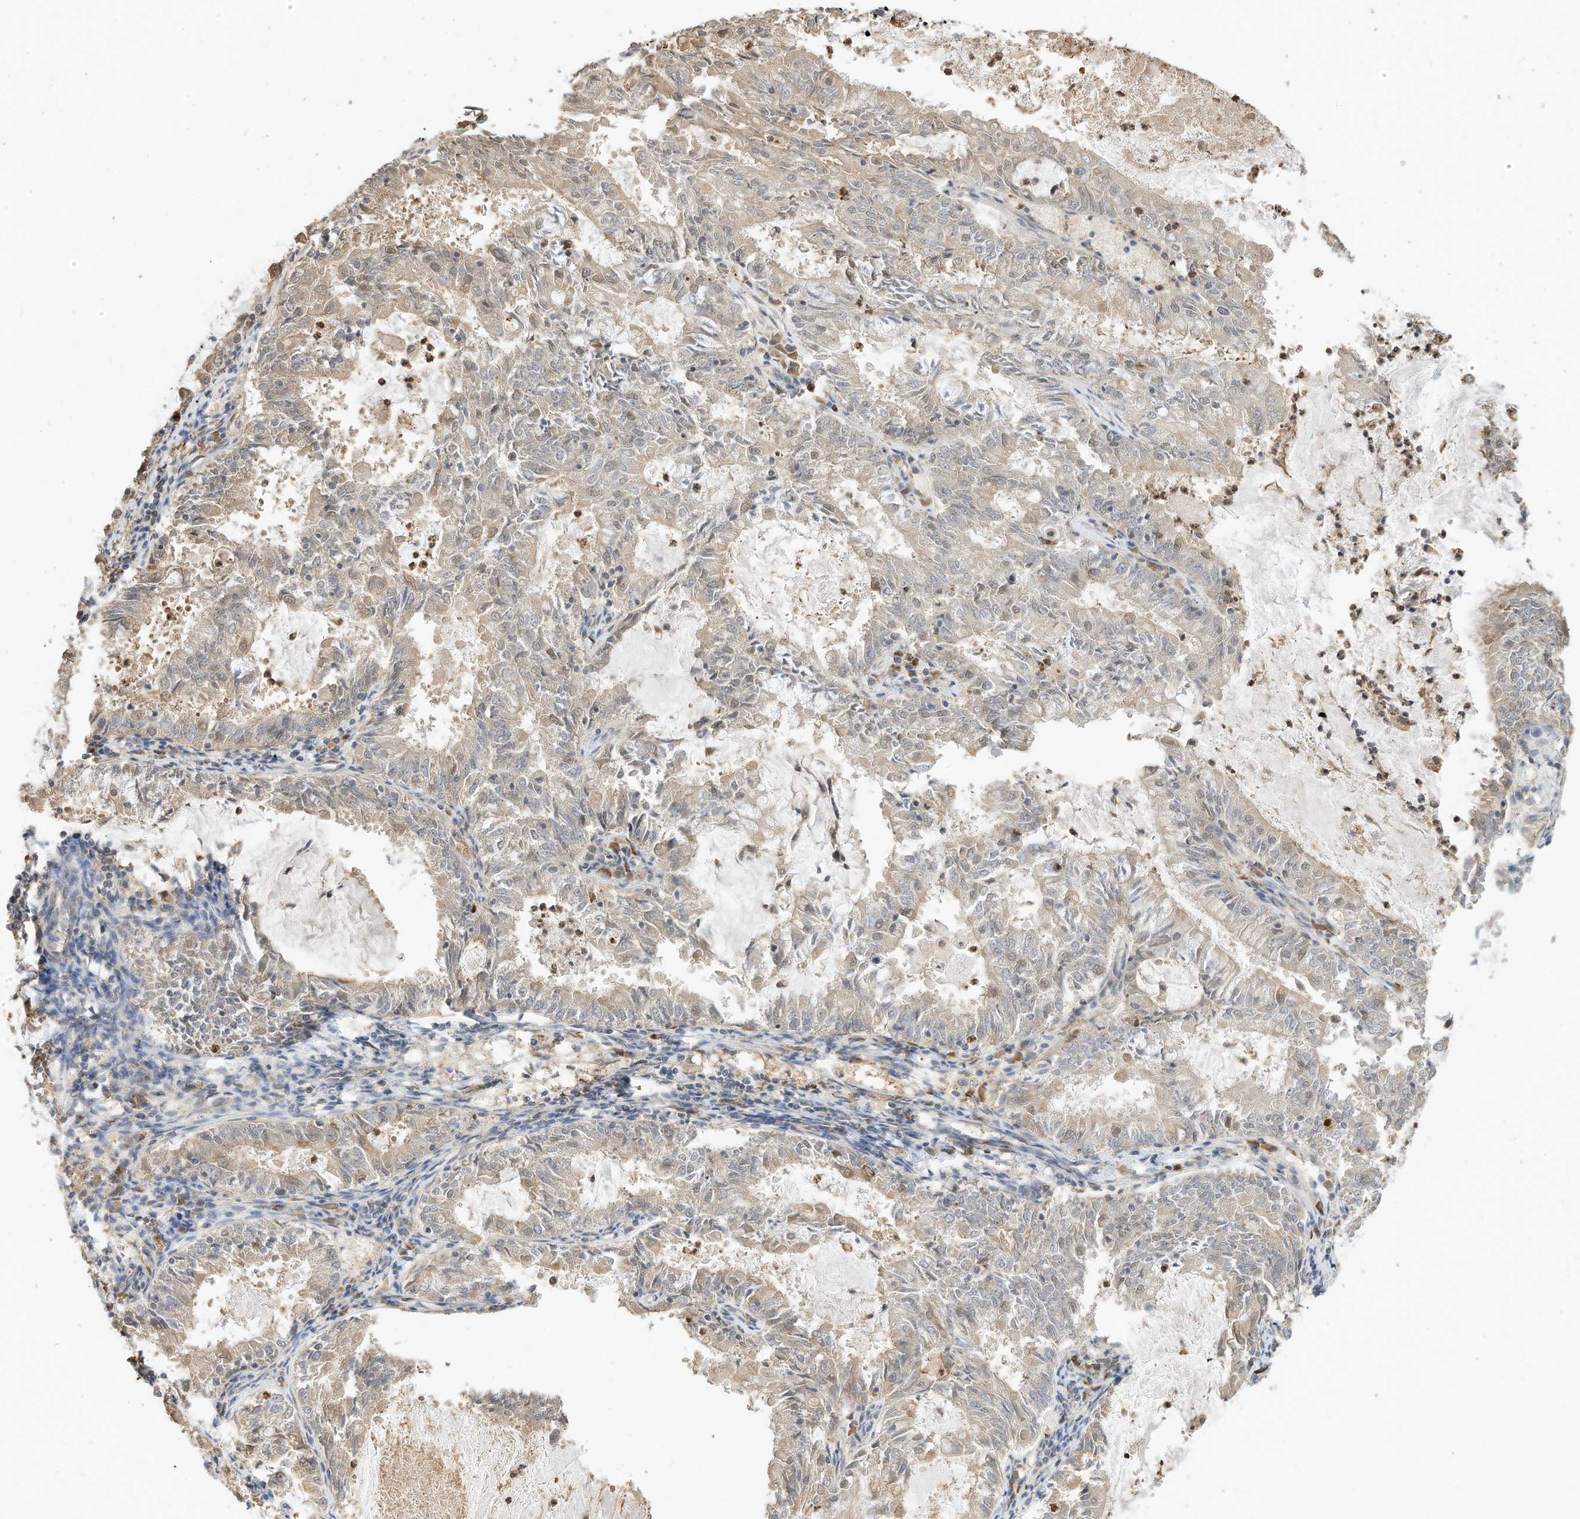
{"staining": {"intensity": "weak", "quantity": ">75%", "location": "cytoplasmic/membranous"}, "tissue": "endometrial cancer", "cell_type": "Tumor cells", "image_type": "cancer", "snomed": [{"axis": "morphology", "description": "Adenocarcinoma, NOS"}, {"axis": "topography", "description": "Endometrium"}], "caption": "Weak cytoplasmic/membranous protein expression is present in approximately >75% of tumor cells in endometrial cancer (adenocarcinoma).", "gene": "OFD1", "patient": {"sex": "female", "age": 57}}